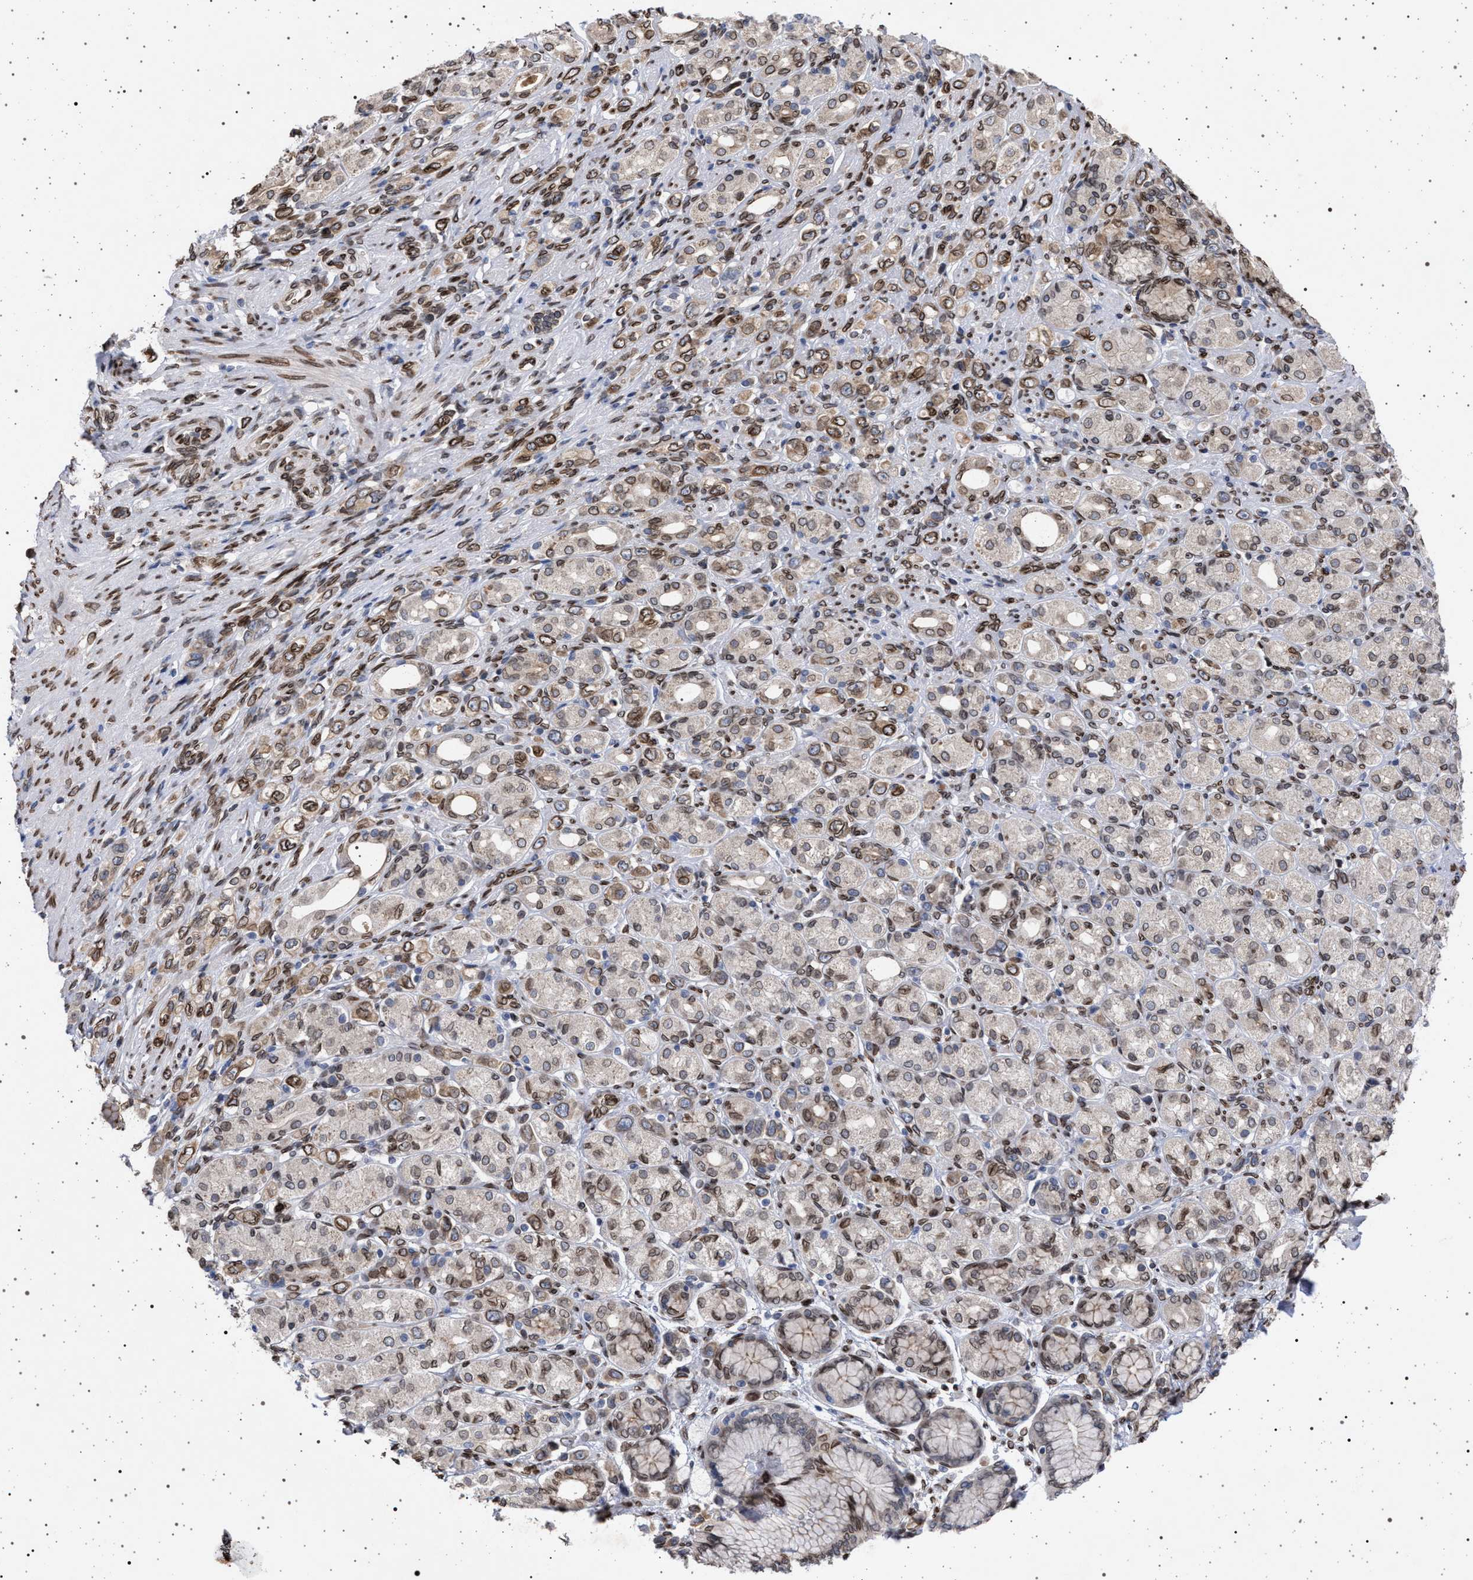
{"staining": {"intensity": "moderate", "quantity": ">75%", "location": "cytoplasmic/membranous,nuclear"}, "tissue": "stomach cancer", "cell_type": "Tumor cells", "image_type": "cancer", "snomed": [{"axis": "morphology", "description": "Adenocarcinoma, NOS"}, {"axis": "topography", "description": "Stomach"}], "caption": "A histopathology image showing moderate cytoplasmic/membranous and nuclear expression in approximately >75% of tumor cells in stomach cancer (adenocarcinoma), as visualized by brown immunohistochemical staining.", "gene": "ING2", "patient": {"sex": "female", "age": 65}}